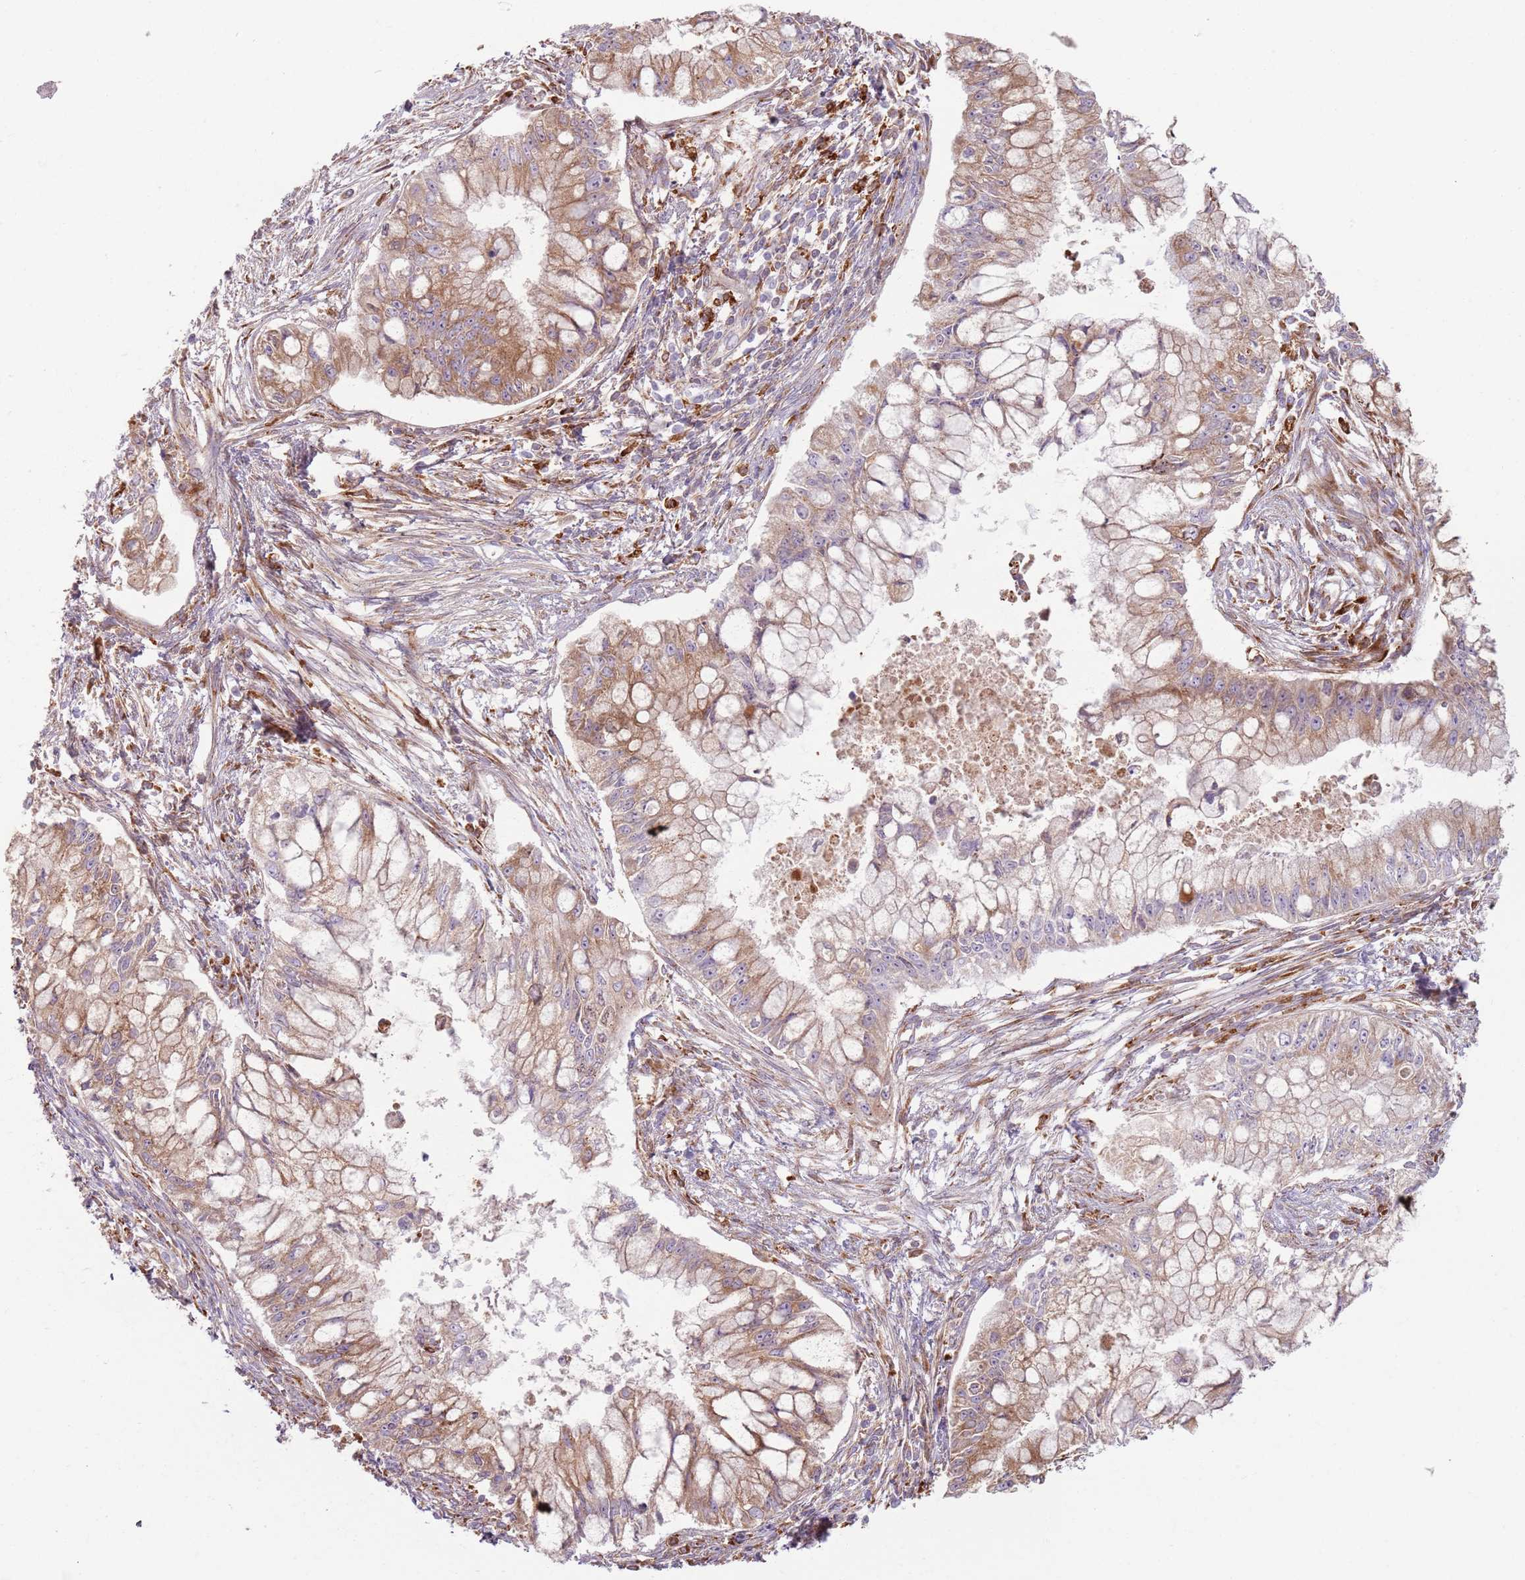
{"staining": {"intensity": "moderate", "quantity": "25%-75%", "location": "cytoplasmic/membranous"}, "tissue": "pancreatic cancer", "cell_type": "Tumor cells", "image_type": "cancer", "snomed": [{"axis": "morphology", "description": "Adenocarcinoma, NOS"}, {"axis": "topography", "description": "Pancreas"}], "caption": "A brown stain highlights moderate cytoplasmic/membranous staining of a protein in adenocarcinoma (pancreatic) tumor cells.", "gene": "COLGALT1", "patient": {"sex": "male", "age": 48}}